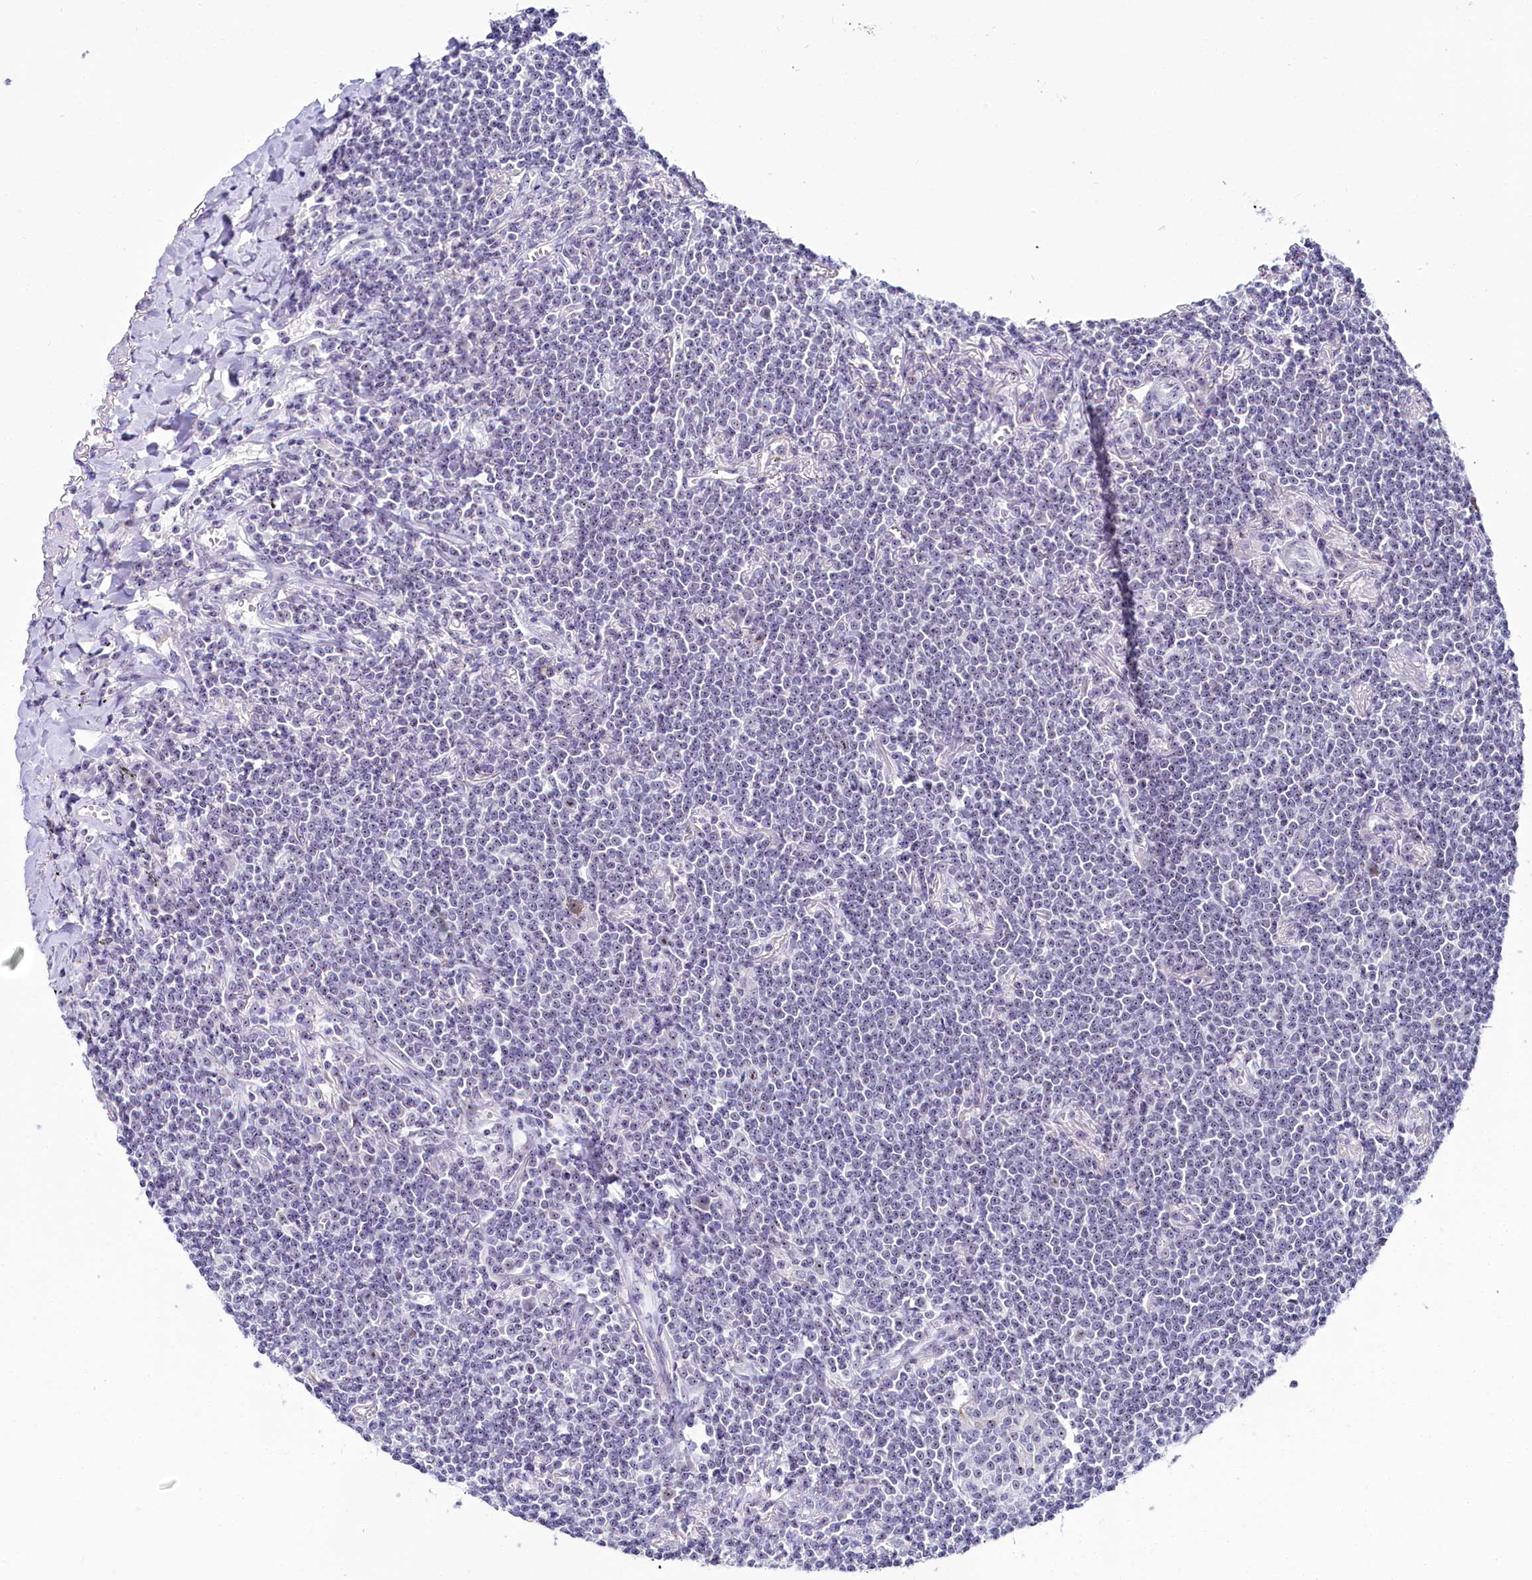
{"staining": {"intensity": "negative", "quantity": "none", "location": "none"}, "tissue": "lymphoma", "cell_type": "Tumor cells", "image_type": "cancer", "snomed": [{"axis": "morphology", "description": "Malignant lymphoma, non-Hodgkin's type, Low grade"}, {"axis": "topography", "description": "Lung"}], "caption": "This is an immunohistochemistry (IHC) image of human low-grade malignant lymphoma, non-Hodgkin's type. There is no staining in tumor cells.", "gene": "TCOF1", "patient": {"sex": "female", "age": 71}}